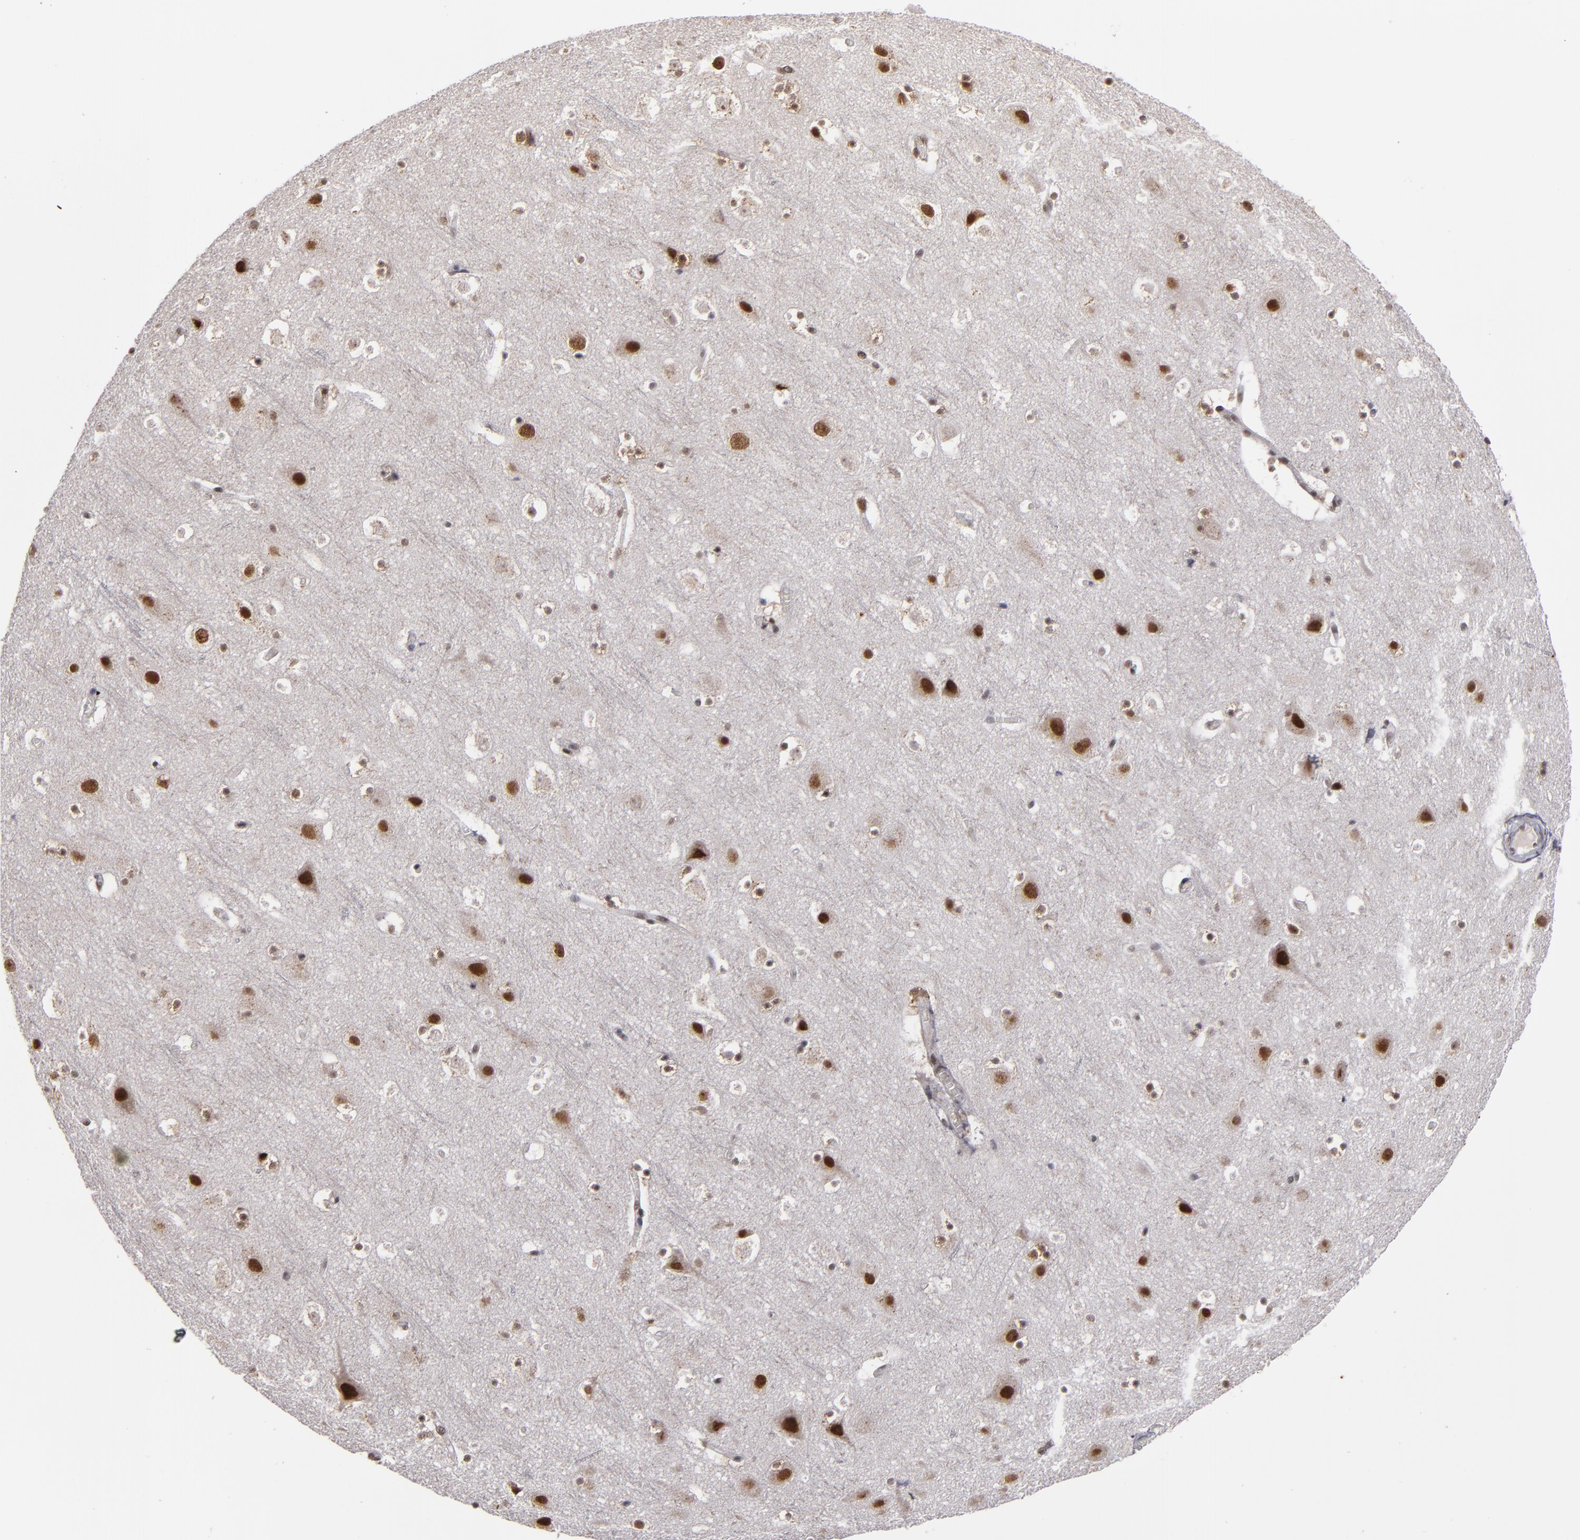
{"staining": {"intensity": "moderate", "quantity": ">75%", "location": "nuclear"}, "tissue": "cerebral cortex", "cell_type": "Endothelial cells", "image_type": "normal", "snomed": [{"axis": "morphology", "description": "Normal tissue, NOS"}, {"axis": "topography", "description": "Cerebral cortex"}], "caption": "Endothelial cells reveal medium levels of moderate nuclear expression in approximately >75% of cells in normal human cerebral cortex.", "gene": "ZNF75A", "patient": {"sex": "male", "age": 45}}